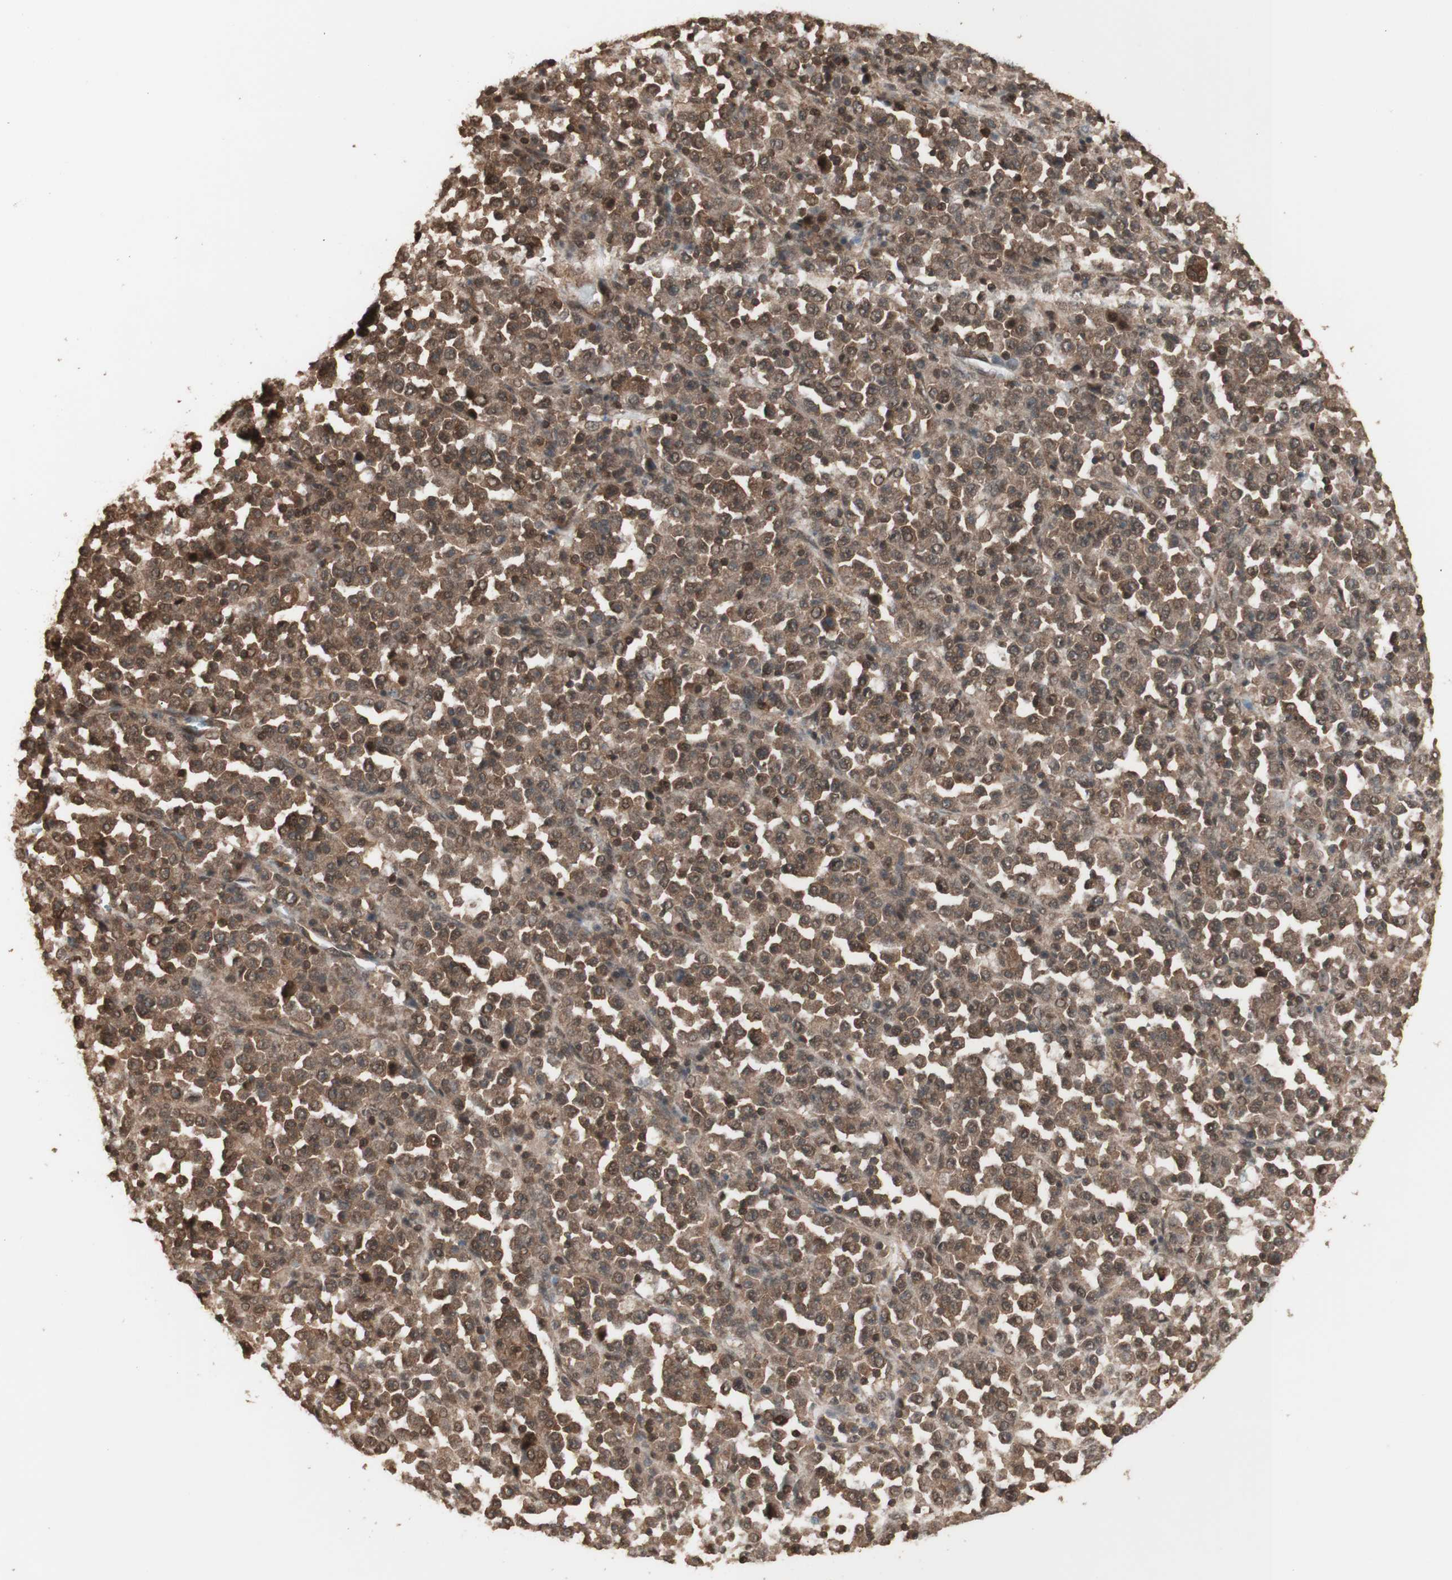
{"staining": {"intensity": "moderate", "quantity": ">75%", "location": "cytoplasmic/membranous"}, "tissue": "stomach cancer", "cell_type": "Tumor cells", "image_type": "cancer", "snomed": [{"axis": "morphology", "description": "Normal tissue, NOS"}, {"axis": "morphology", "description": "Adenocarcinoma, NOS"}, {"axis": "topography", "description": "Stomach, upper"}, {"axis": "topography", "description": "Stomach"}], "caption": "This photomicrograph shows IHC staining of human stomach adenocarcinoma, with medium moderate cytoplasmic/membranous expression in about >75% of tumor cells.", "gene": "YWHAB", "patient": {"sex": "male", "age": 59}}